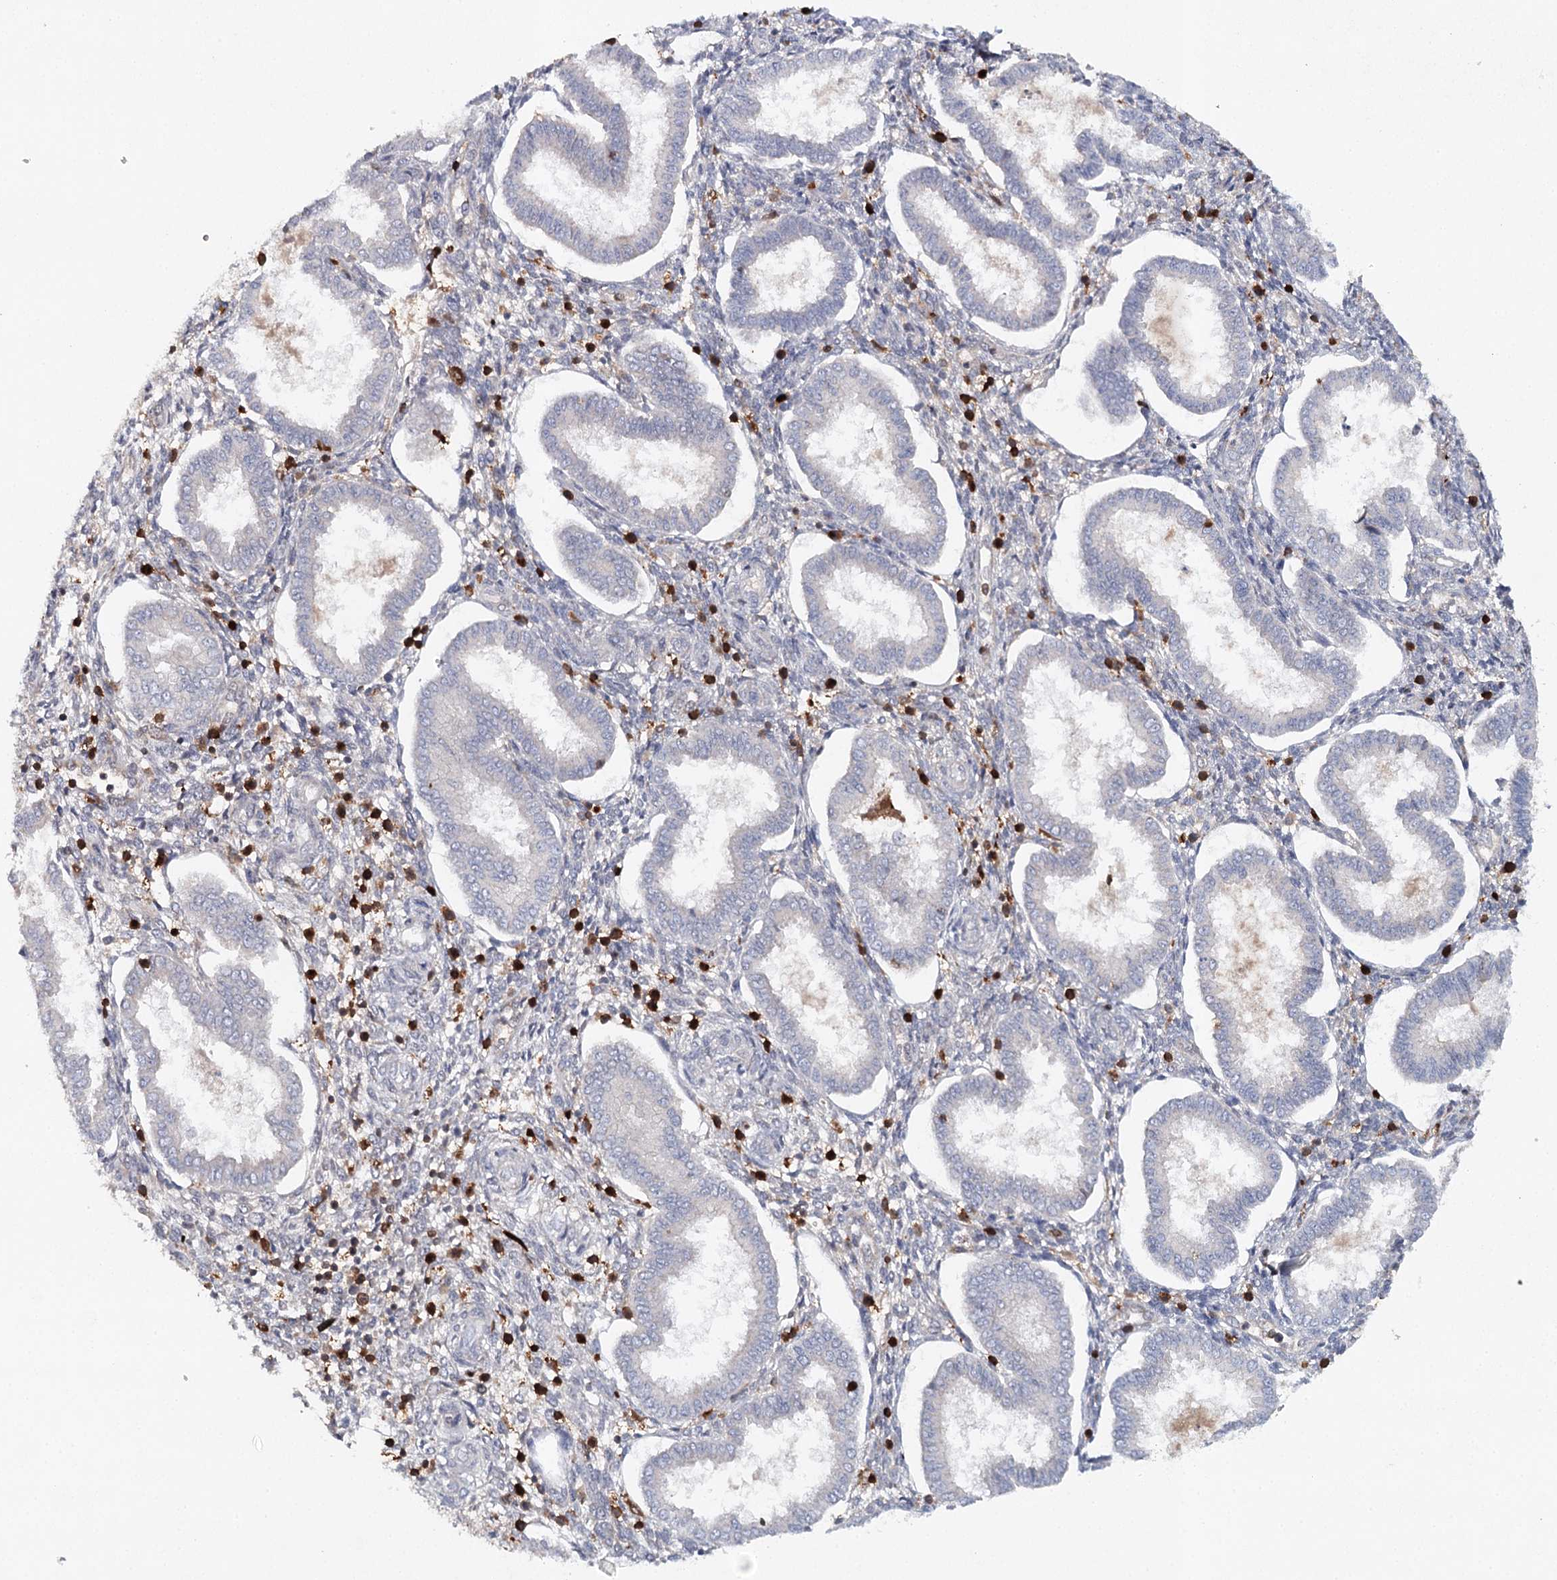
{"staining": {"intensity": "strong", "quantity": "<25%", "location": "cytoplasmic/membranous"}, "tissue": "endometrium", "cell_type": "Cells in endometrial stroma", "image_type": "normal", "snomed": [{"axis": "morphology", "description": "Normal tissue, NOS"}, {"axis": "topography", "description": "Endometrium"}], "caption": "Protein analysis of normal endometrium exhibits strong cytoplasmic/membranous staining in about <25% of cells in endometrial stroma.", "gene": "SLC41A2", "patient": {"sex": "female", "age": 24}}